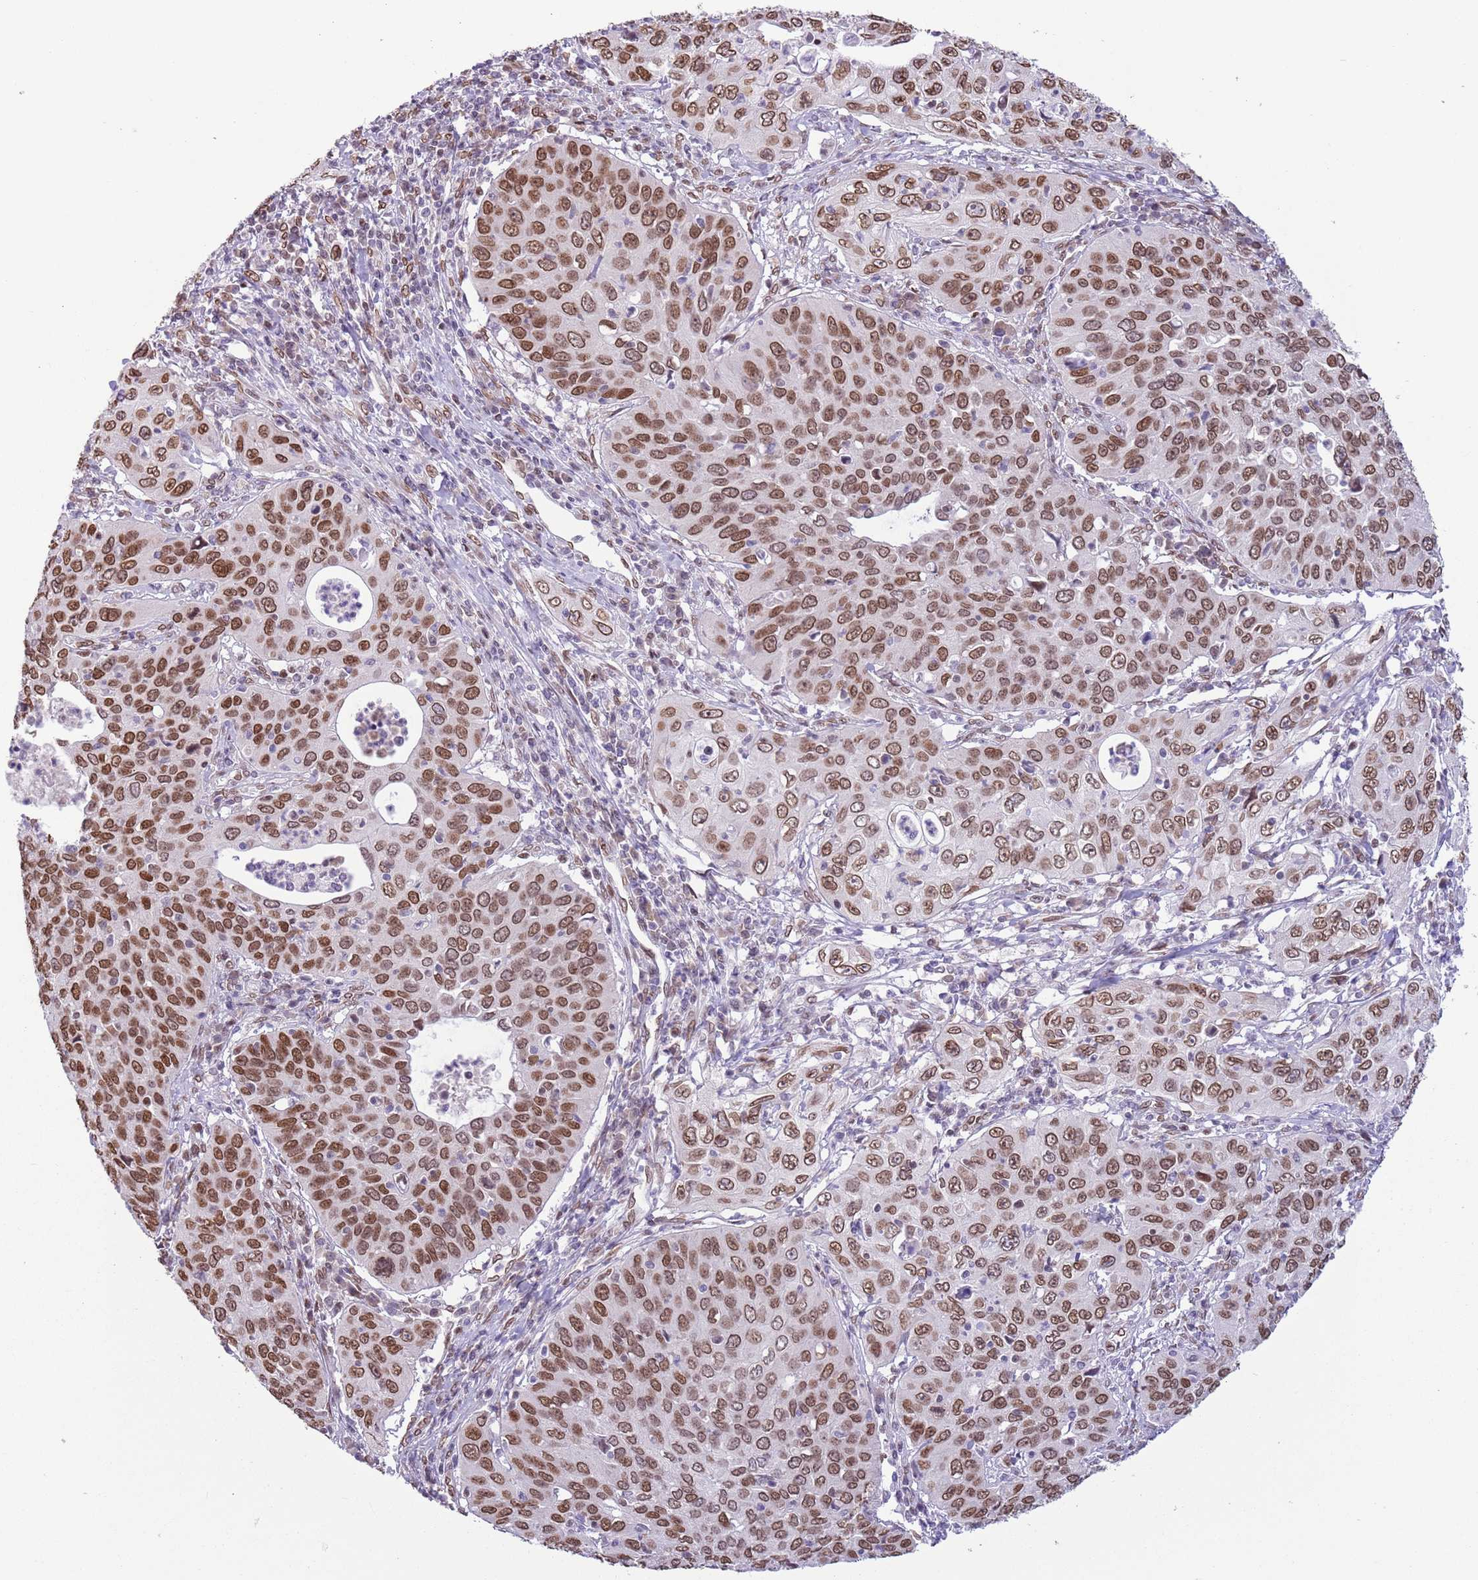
{"staining": {"intensity": "strong", "quantity": ">75%", "location": "cytoplasmic/membranous,nuclear"}, "tissue": "cervical cancer", "cell_type": "Tumor cells", "image_type": "cancer", "snomed": [{"axis": "morphology", "description": "Squamous cell carcinoma, NOS"}, {"axis": "topography", "description": "Cervix"}], "caption": "Cervical squamous cell carcinoma stained with DAB IHC exhibits high levels of strong cytoplasmic/membranous and nuclear staining in about >75% of tumor cells.", "gene": "ZGLP1", "patient": {"sex": "female", "age": 36}}